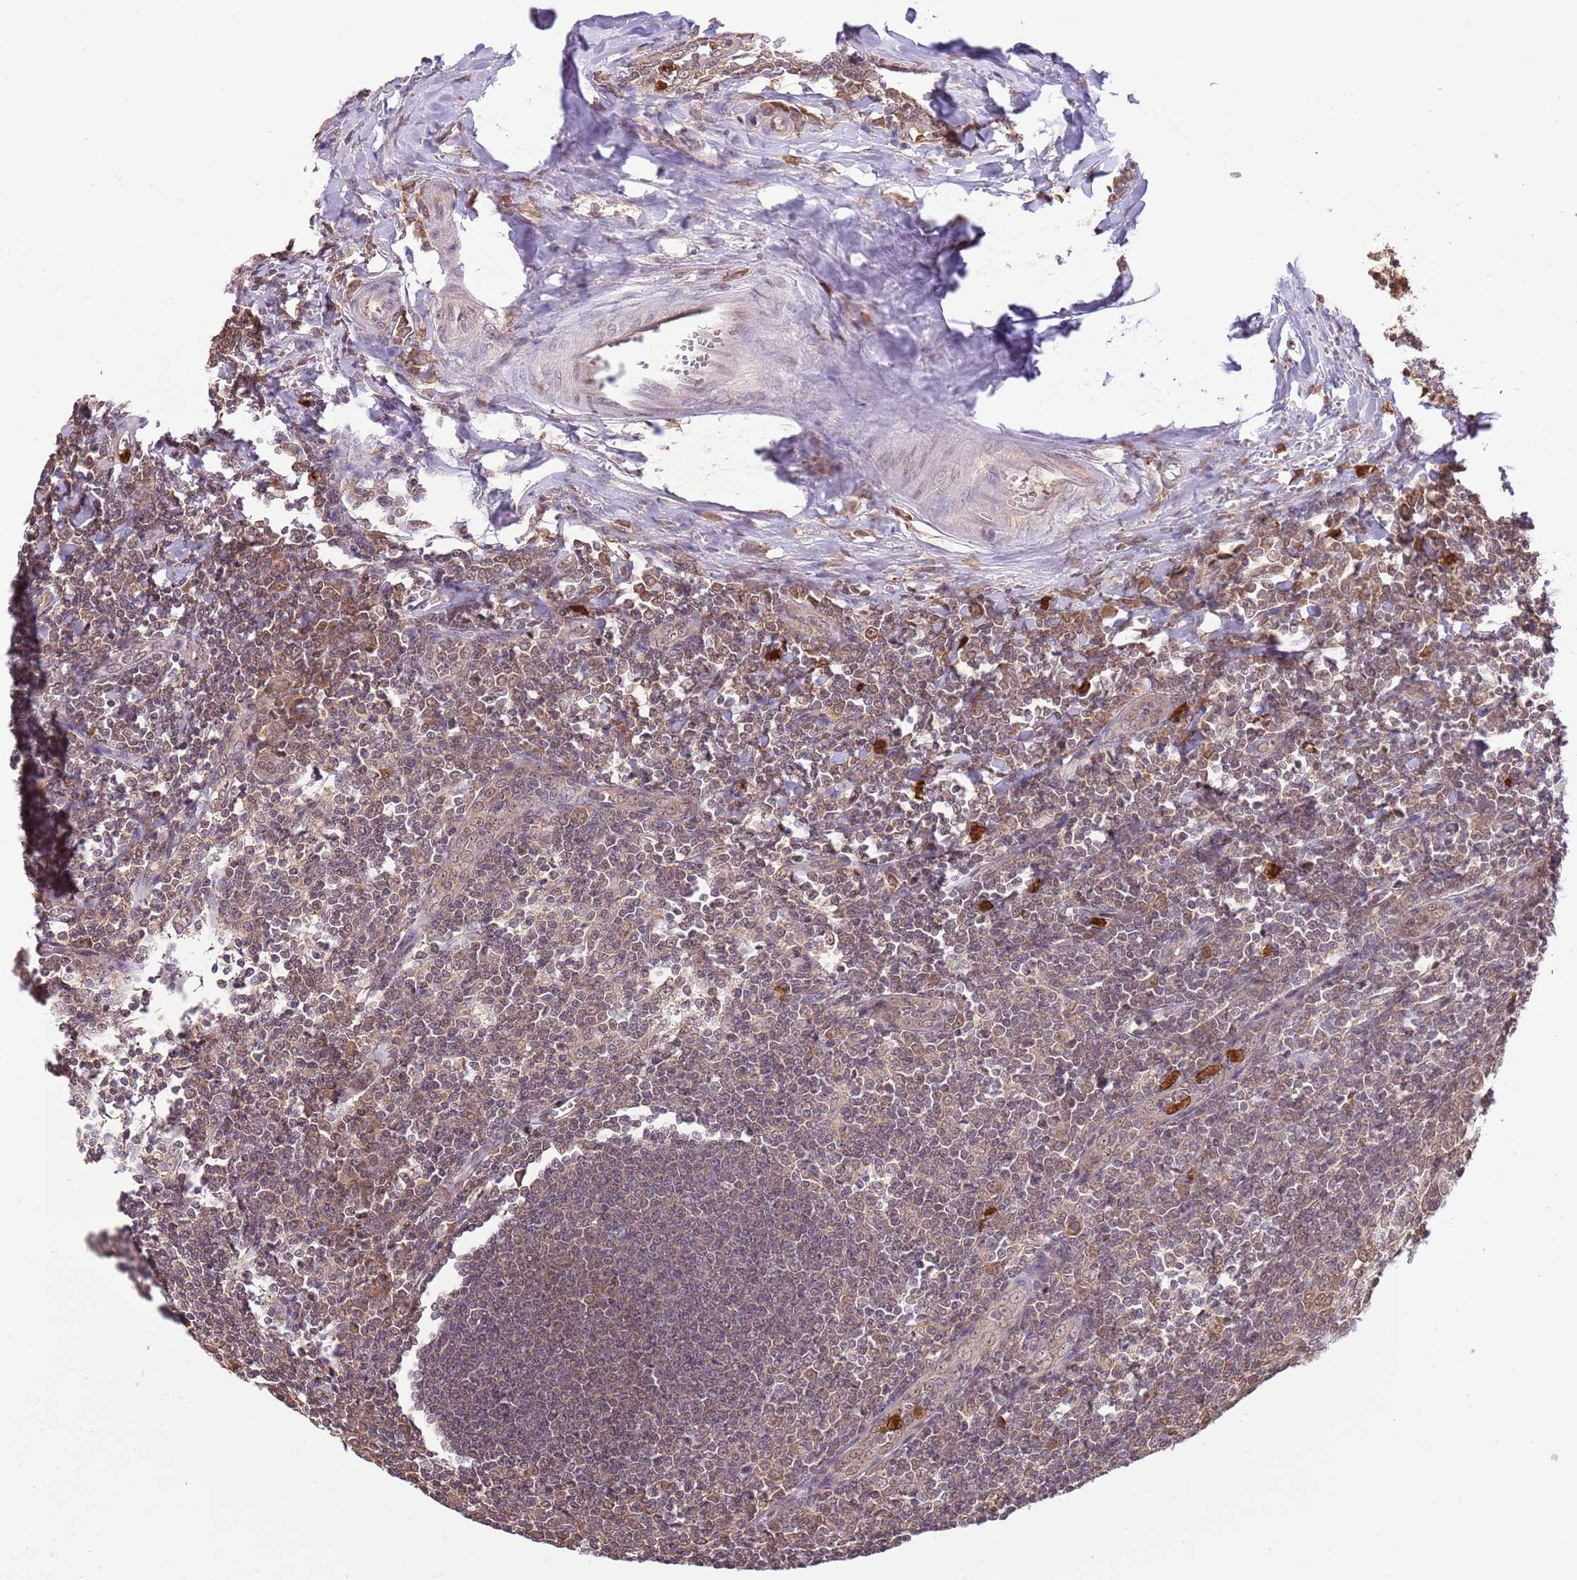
{"staining": {"intensity": "moderate", "quantity": "<25%", "location": "cytoplasmic/membranous,nuclear"}, "tissue": "tonsil", "cell_type": "Germinal center cells", "image_type": "normal", "snomed": [{"axis": "morphology", "description": "Normal tissue, NOS"}, {"axis": "topography", "description": "Tonsil"}], "caption": "Germinal center cells display low levels of moderate cytoplasmic/membranous,nuclear staining in approximately <25% of cells in benign tonsil. (brown staining indicates protein expression, while blue staining denotes nuclei).", "gene": "AMIGO1", "patient": {"sex": "male", "age": 27}}